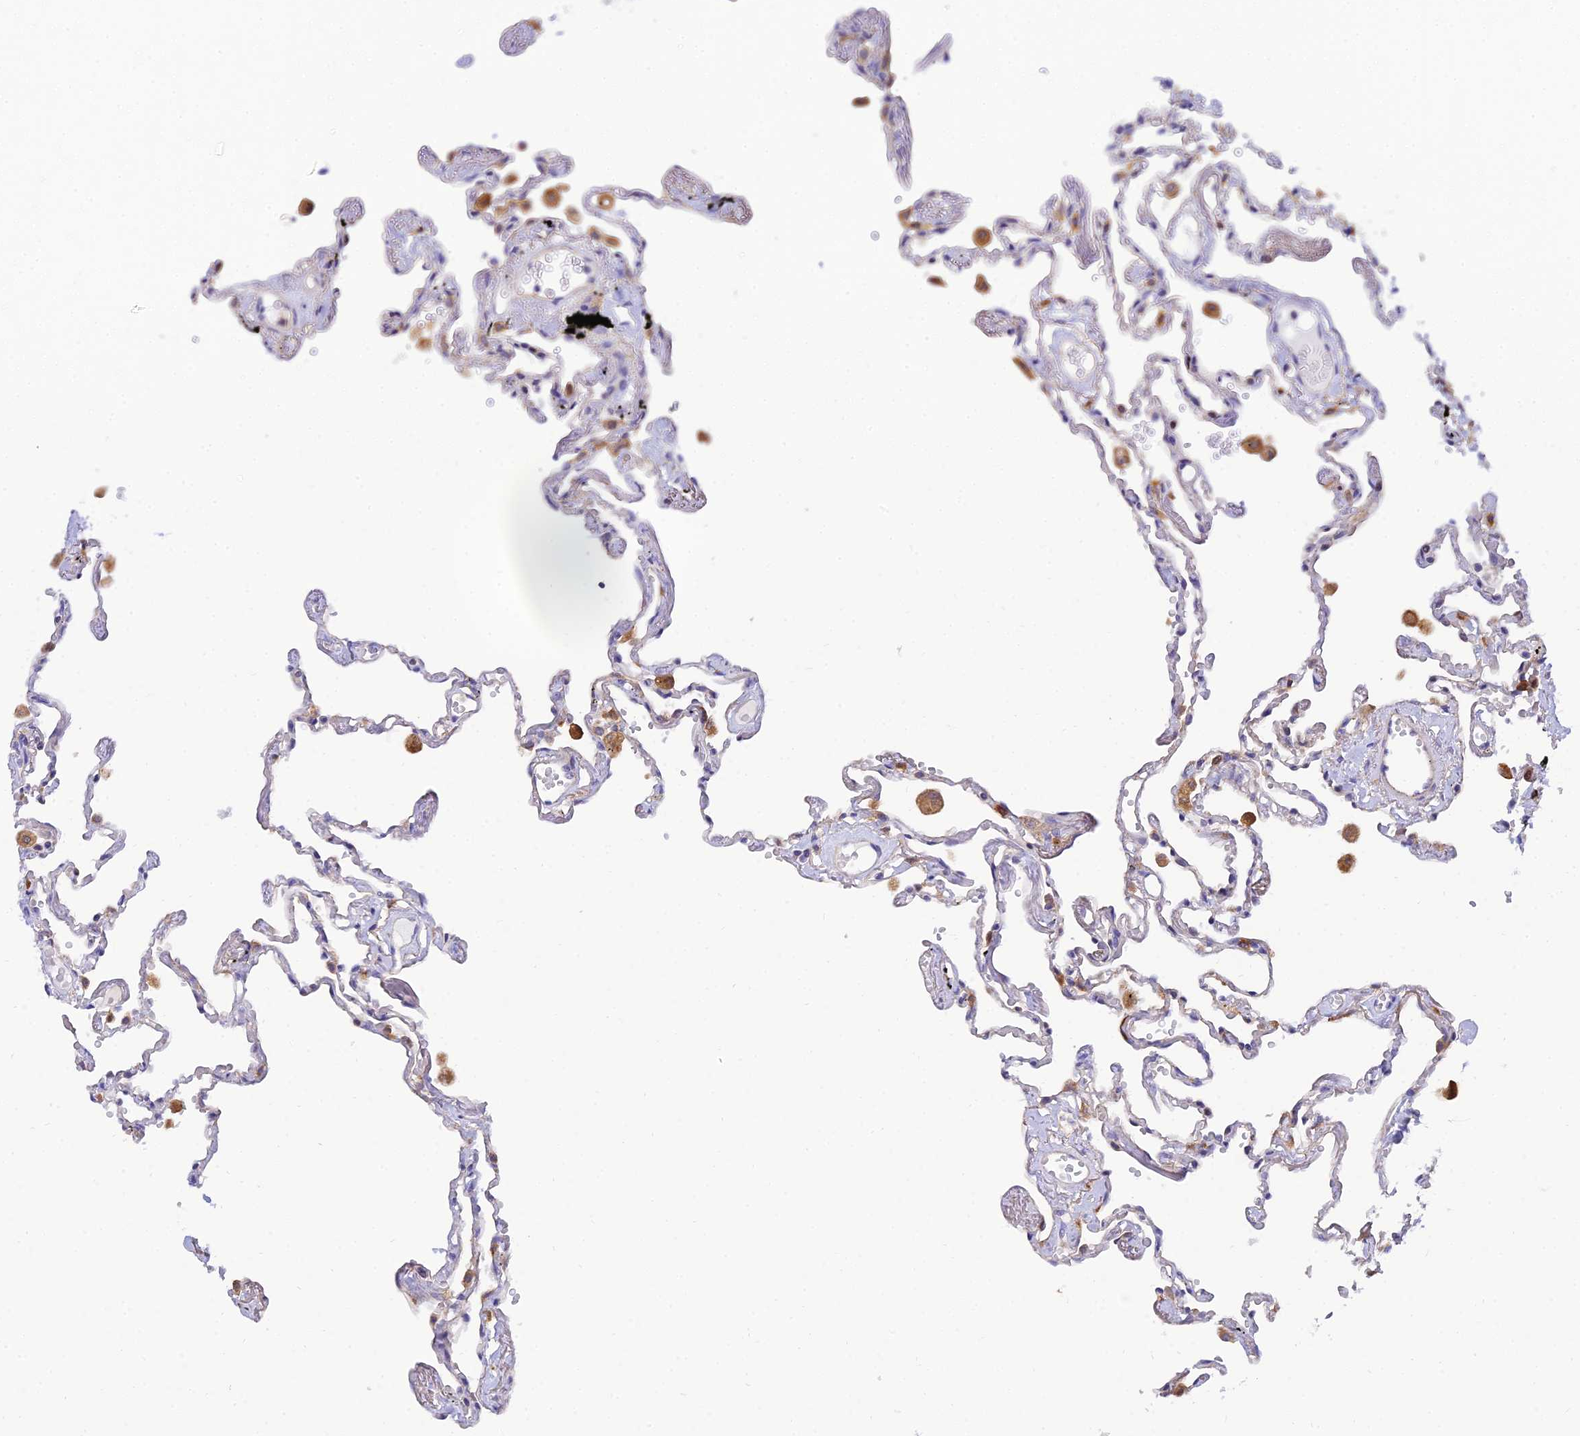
{"staining": {"intensity": "moderate", "quantity": "<25%", "location": "cytoplasmic/membranous"}, "tissue": "lung", "cell_type": "Alveolar cells", "image_type": "normal", "snomed": [{"axis": "morphology", "description": "Normal tissue, NOS"}, {"axis": "topography", "description": "Lung"}], "caption": "The immunohistochemical stain labels moderate cytoplasmic/membranous positivity in alveolar cells of benign lung. (DAB = brown stain, brightfield microscopy at high magnification).", "gene": "ARL8A", "patient": {"sex": "female", "age": 67}}